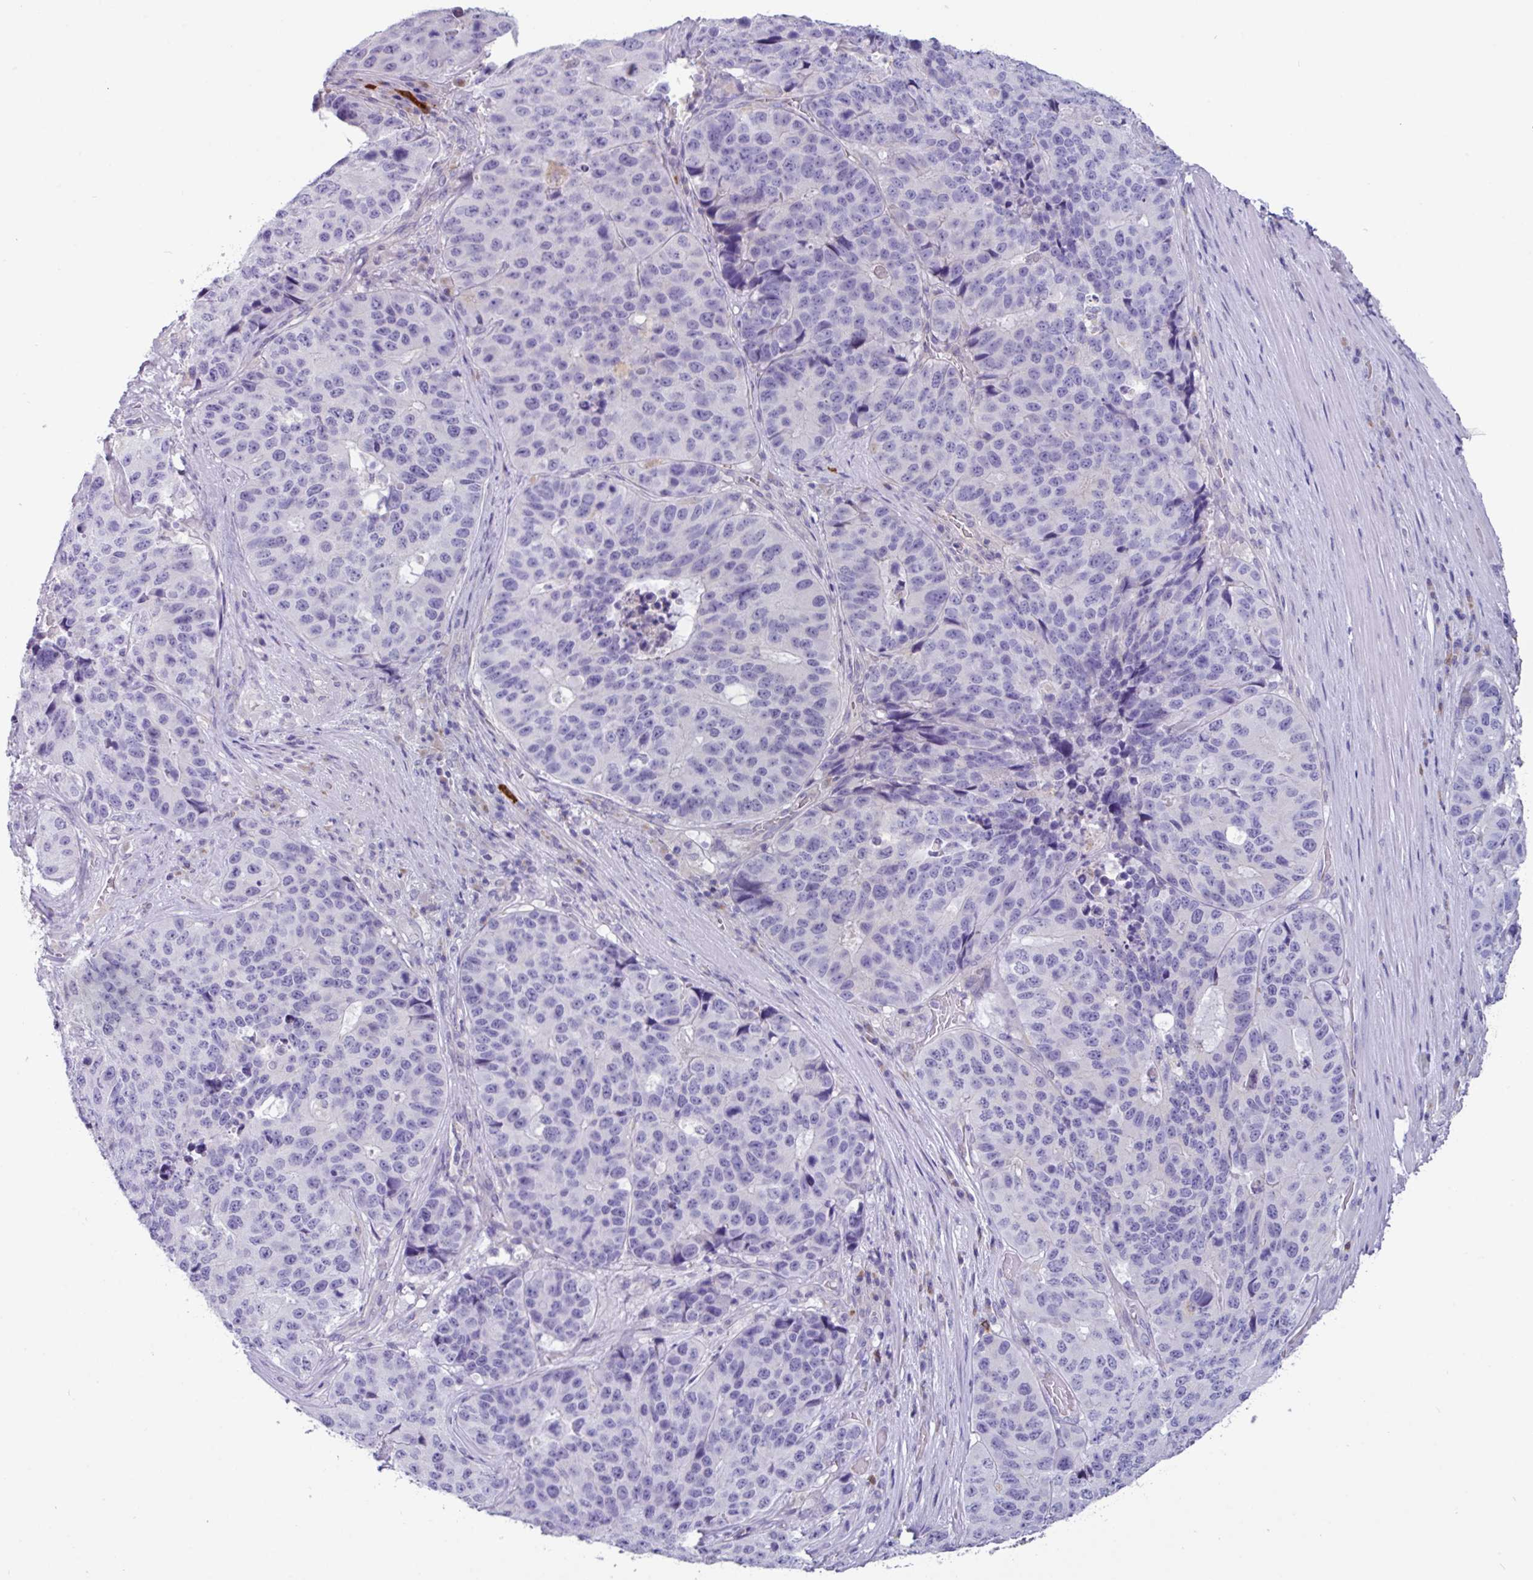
{"staining": {"intensity": "negative", "quantity": "none", "location": "none"}, "tissue": "stomach cancer", "cell_type": "Tumor cells", "image_type": "cancer", "snomed": [{"axis": "morphology", "description": "Adenocarcinoma, NOS"}, {"axis": "topography", "description": "Stomach"}], "caption": "DAB immunohistochemical staining of human adenocarcinoma (stomach) shows no significant staining in tumor cells. (DAB IHC, high magnification).", "gene": "ZNF524", "patient": {"sex": "male", "age": 71}}